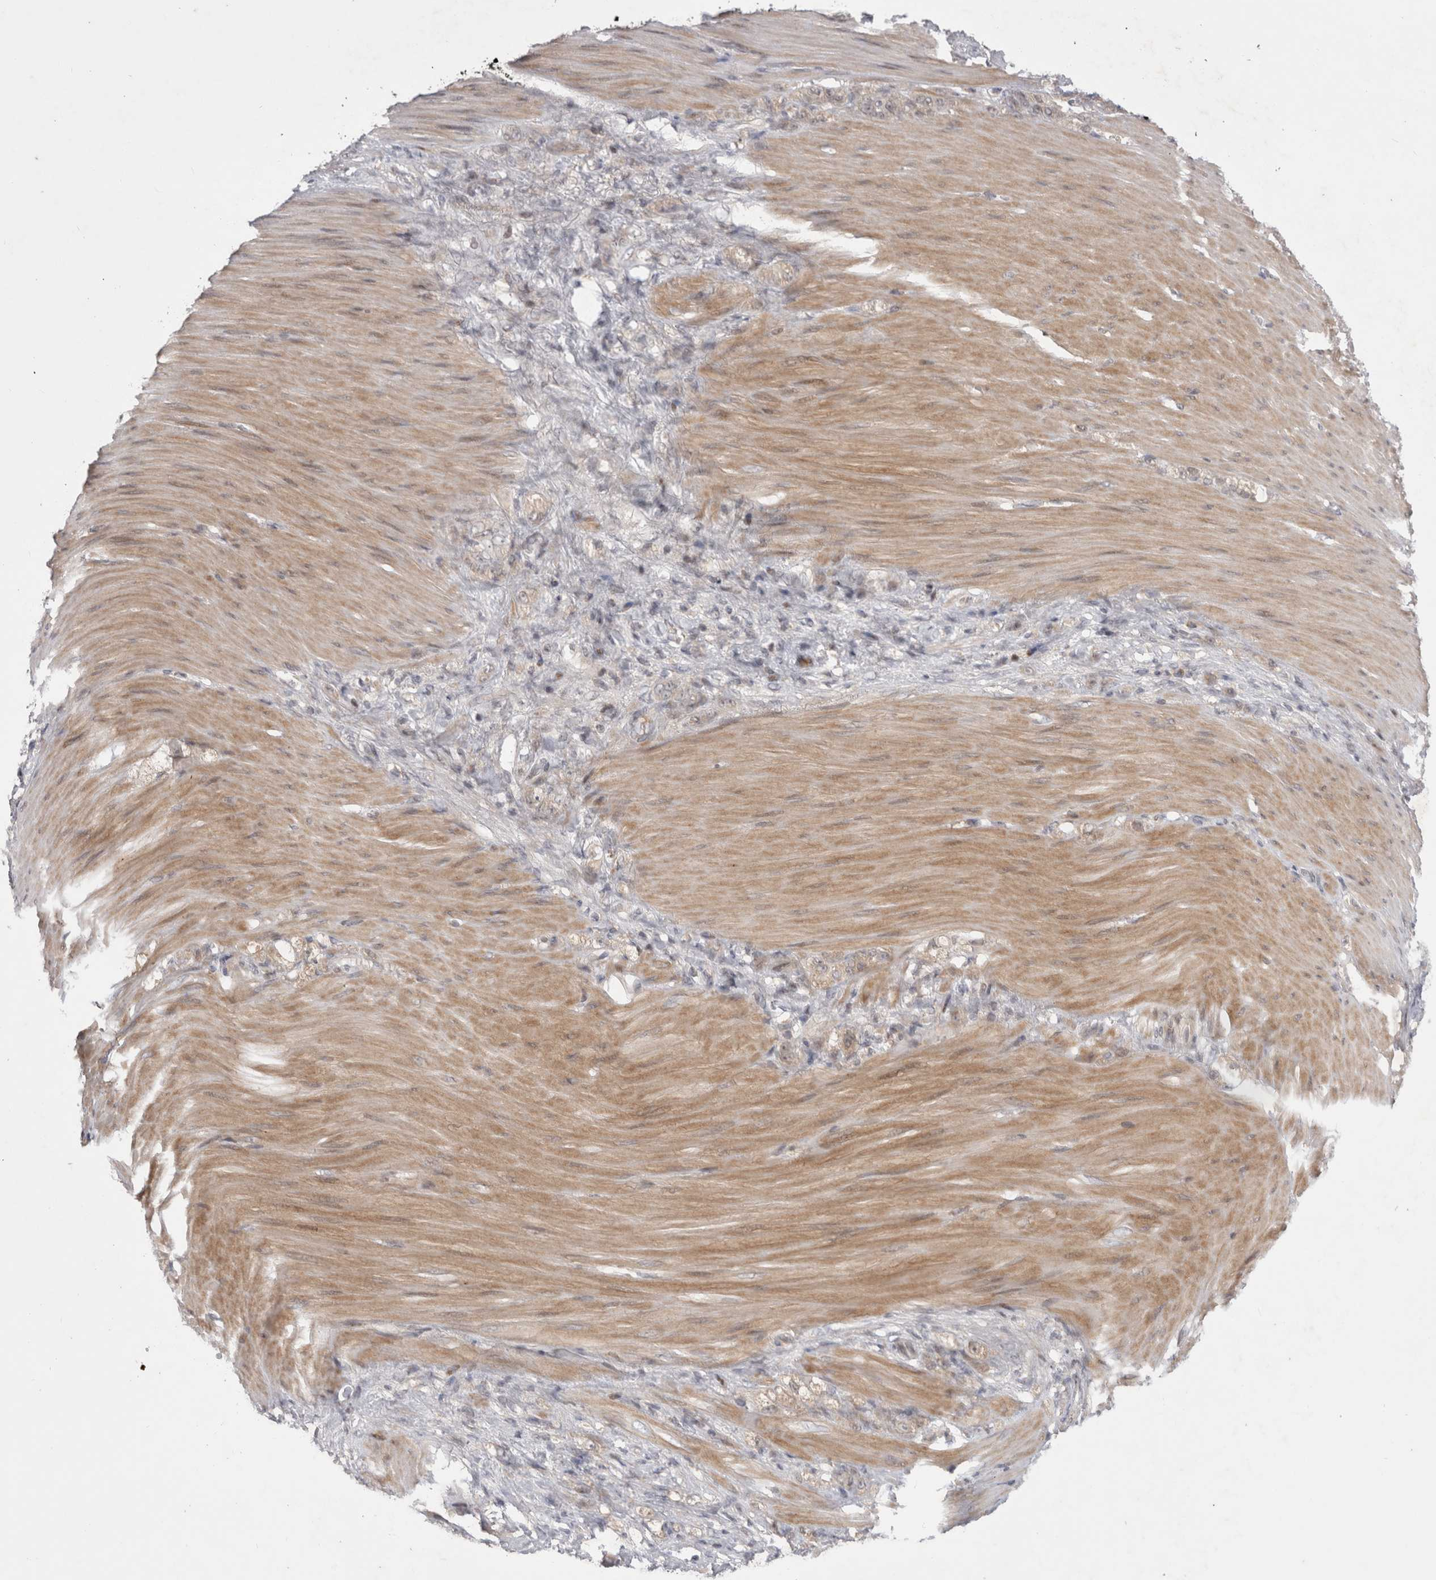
{"staining": {"intensity": "negative", "quantity": "none", "location": "none"}, "tissue": "stomach cancer", "cell_type": "Tumor cells", "image_type": "cancer", "snomed": [{"axis": "morphology", "description": "Normal tissue, NOS"}, {"axis": "morphology", "description": "Adenocarcinoma, NOS"}, {"axis": "topography", "description": "Stomach"}], "caption": "This image is of stomach cancer stained with immunohistochemistry (IHC) to label a protein in brown with the nuclei are counter-stained blue. There is no expression in tumor cells.", "gene": "PLEKHM1", "patient": {"sex": "male", "age": 82}}